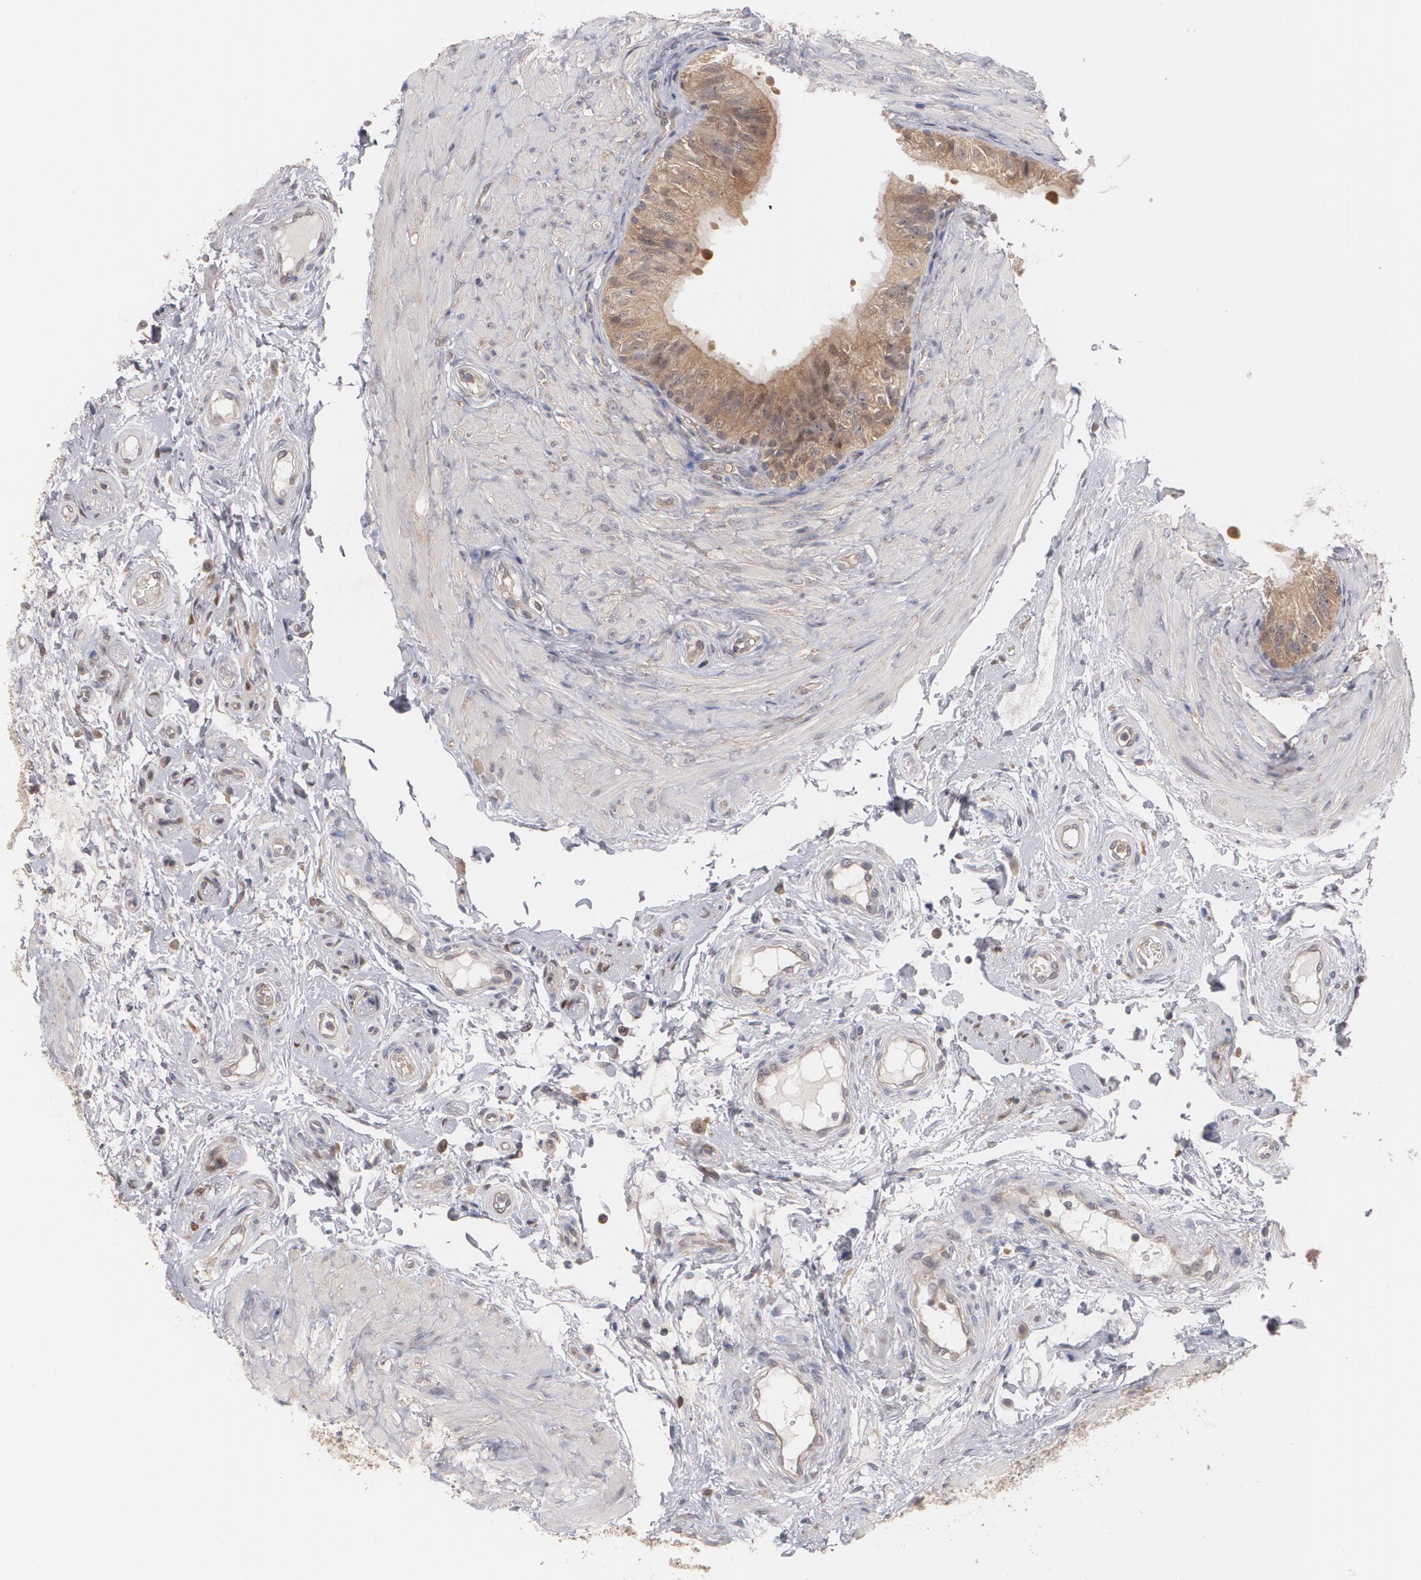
{"staining": {"intensity": "weak", "quantity": ">75%", "location": "cytoplasmic/membranous"}, "tissue": "epididymis", "cell_type": "Glandular cells", "image_type": "normal", "snomed": [{"axis": "morphology", "description": "Normal tissue, NOS"}, {"axis": "topography", "description": "Epididymis"}], "caption": "The micrograph reveals staining of normal epididymis, revealing weak cytoplasmic/membranous protein positivity (brown color) within glandular cells.", "gene": "HTT", "patient": {"sex": "male", "age": 68}}